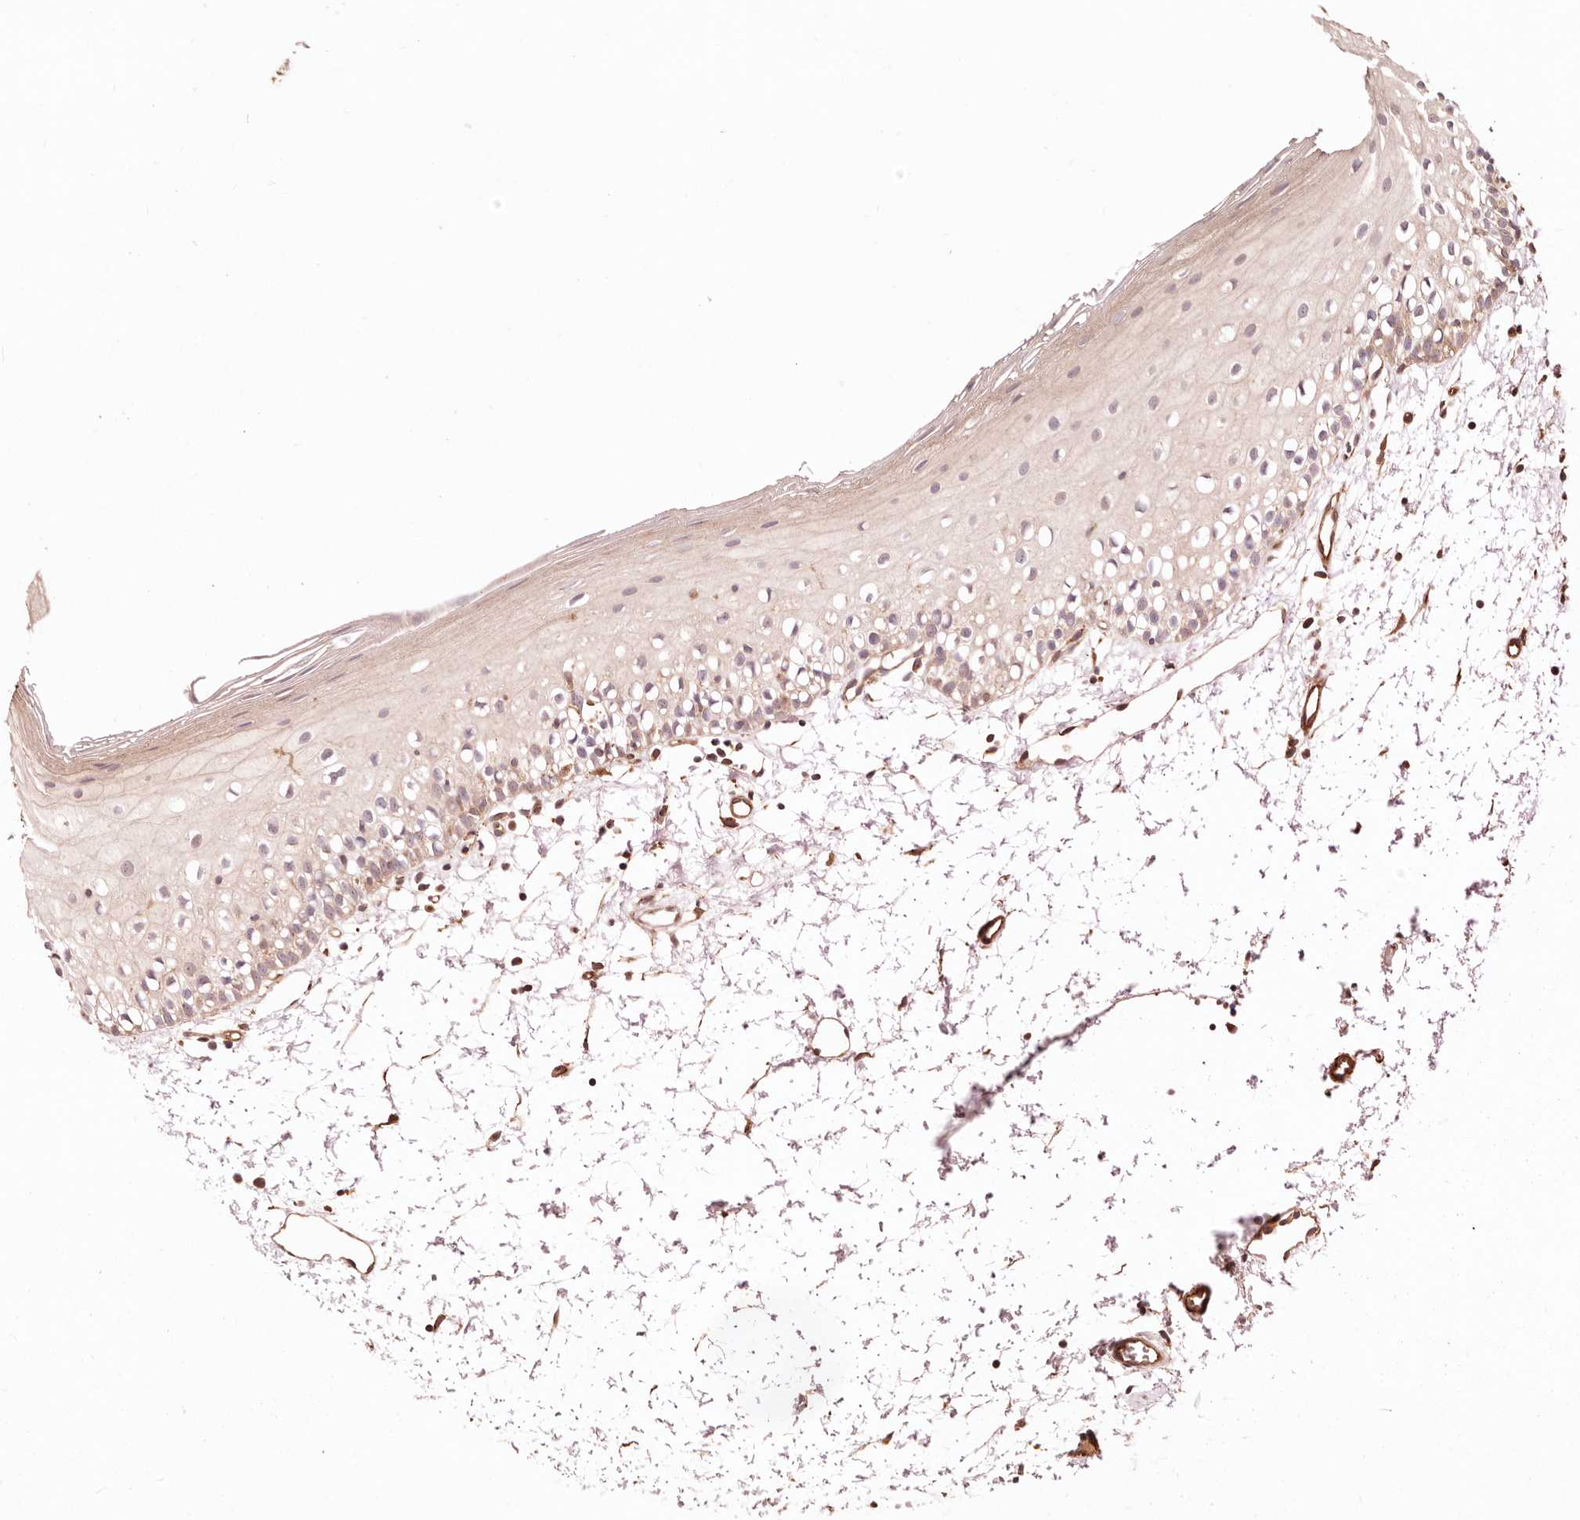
{"staining": {"intensity": "weak", "quantity": "<25%", "location": "cytoplasmic/membranous"}, "tissue": "oral mucosa", "cell_type": "Squamous epithelial cells", "image_type": "normal", "snomed": [{"axis": "morphology", "description": "Normal tissue, NOS"}, {"axis": "topography", "description": "Oral tissue"}], "caption": "Micrograph shows no significant protein staining in squamous epithelial cells of benign oral mucosa. The staining is performed using DAB brown chromogen with nuclei counter-stained in using hematoxylin.", "gene": "MAPK1", "patient": {"sex": "male", "age": 28}}